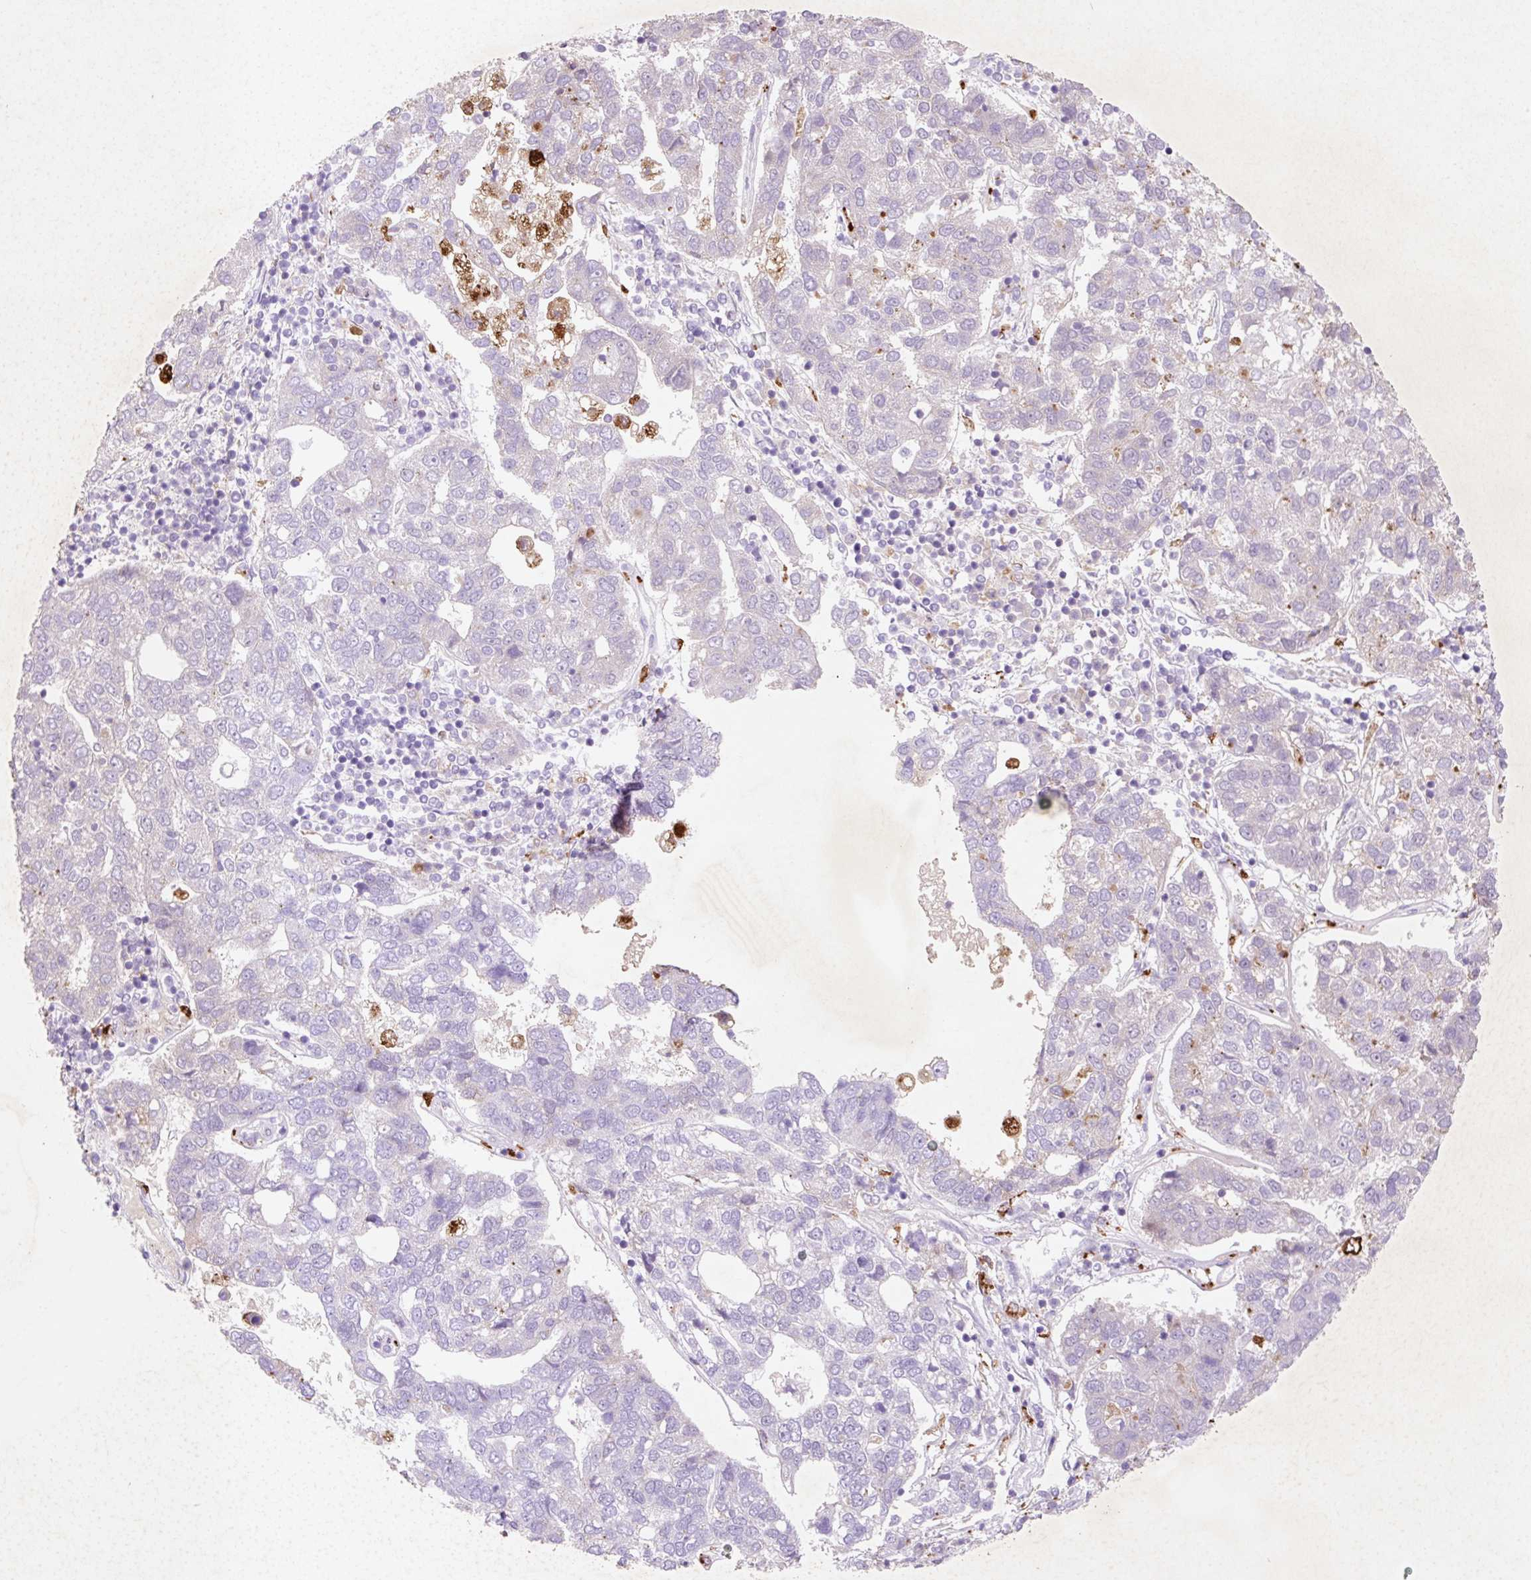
{"staining": {"intensity": "negative", "quantity": "none", "location": "none"}, "tissue": "pancreatic cancer", "cell_type": "Tumor cells", "image_type": "cancer", "snomed": [{"axis": "morphology", "description": "Adenocarcinoma, NOS"}, {"axis": "topography", "description": "Pancreas"}], "caption": "A micrograph of adenocarcinoma (pancreatic) stained for a protein shows no brown staining in tumor cells. (Stains: DAB (3,3'-diaminobenzidine) immunohistochemistry with hematoxylin counter stain, Microscopy: brightfield microscopy at high magnification).", "gene": "HEXA", "patient": {"sex": "female", "age": 61}}